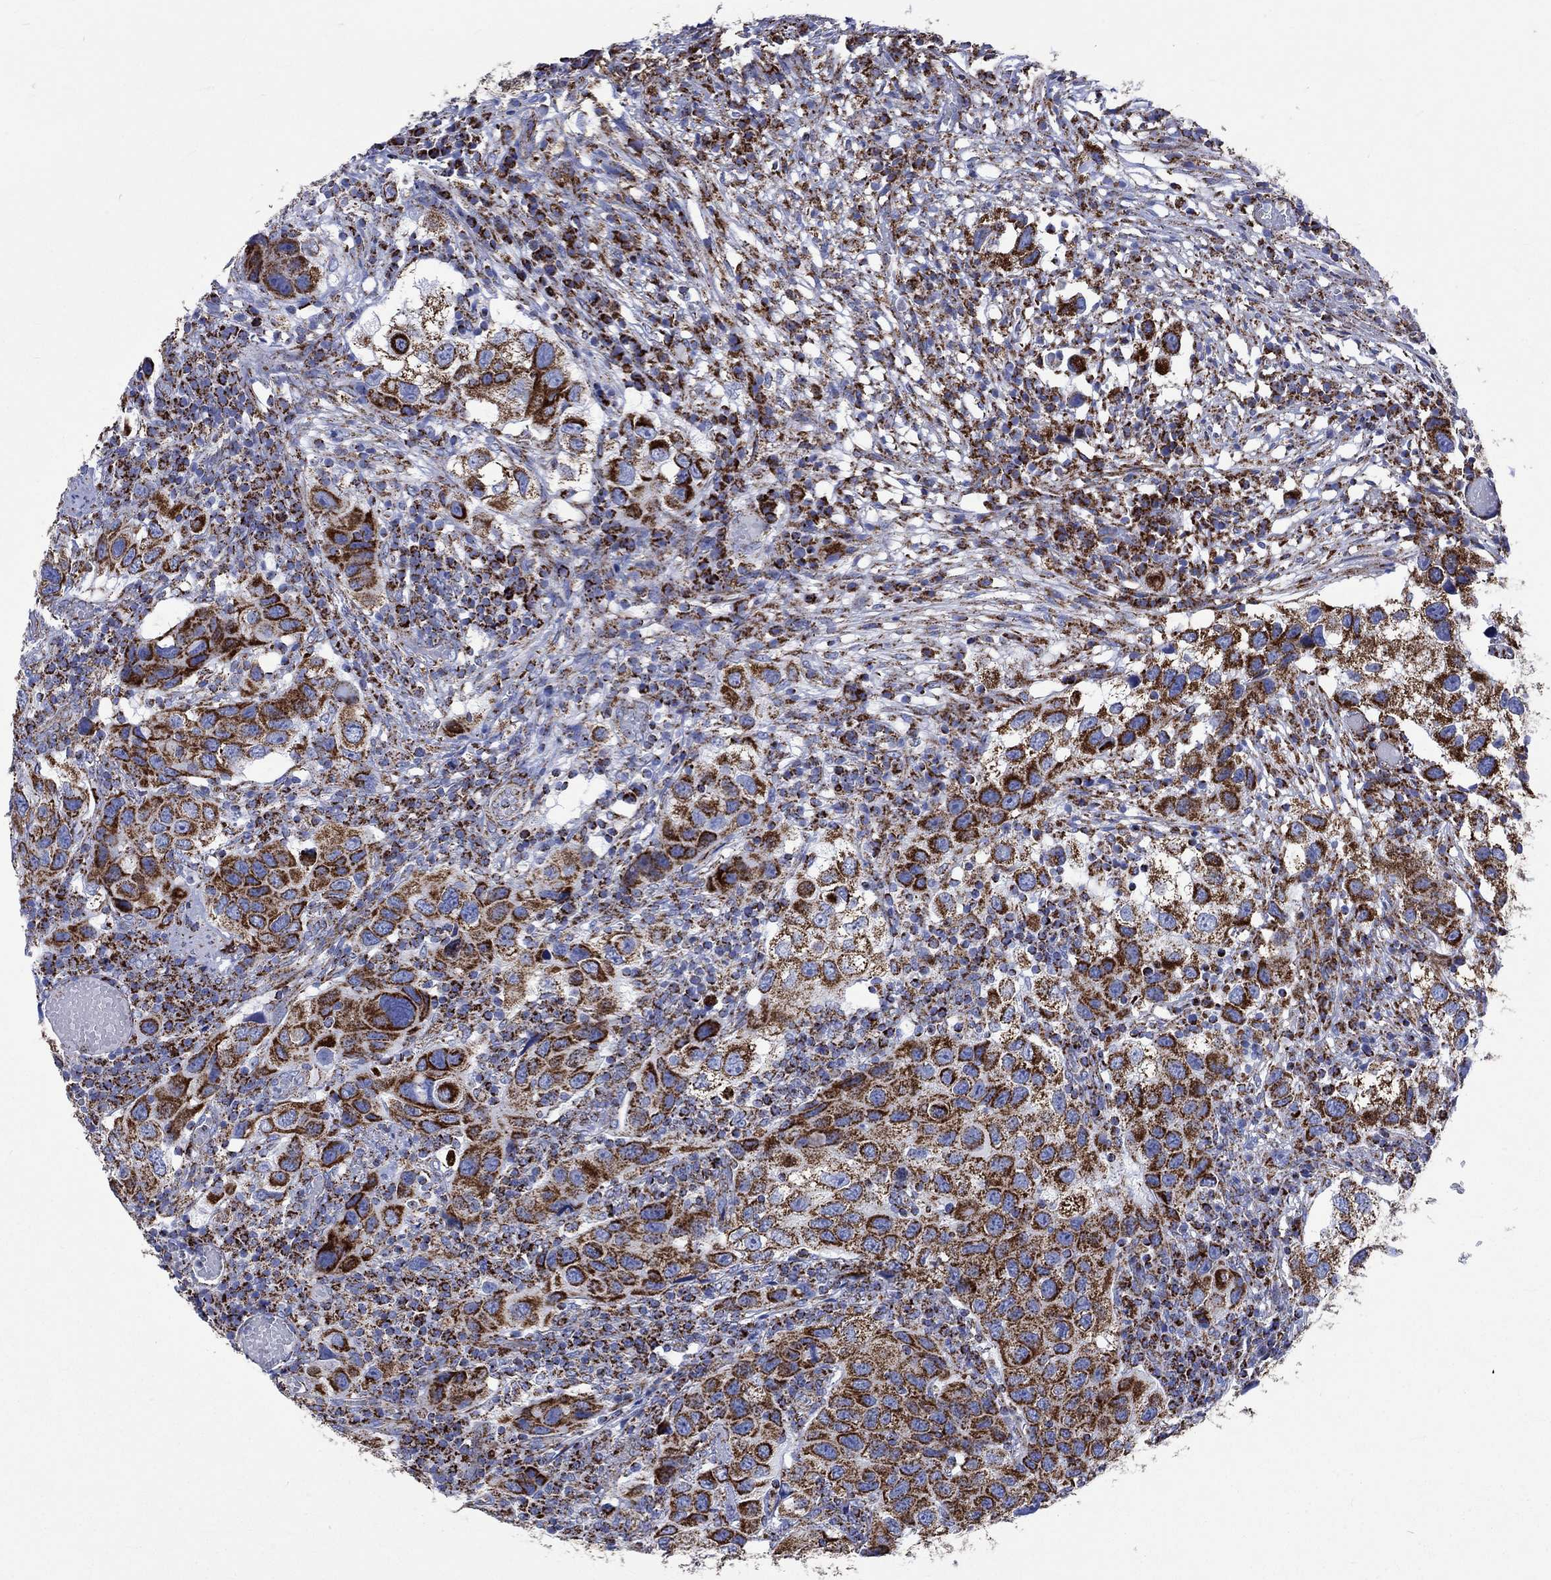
{"staining": {"intensity": "strong", "quantity": ">75%", "location": "cytoplasmic/membranous"}, "tissue": "urothelial cancer", "cell_type": "Tumor cells", "image_type": "cancer", "snomed": [{"axis": "morphology", "description": "Urothelial carcinoma, High grade"}, {"axis": "topography", "description": "Urinary bladder"}], "caption": "The immunohistochemical stain labels strong cytoplasmic/membranous staining in tumor cells of urothelial carcinoma (high-grade) tissue. Immunohistochemistry (ihc) stains the protein in brown and the nuclei are stained blue.", "gene": "RCE1", "patient": {"sex": "male", "age": 79}}